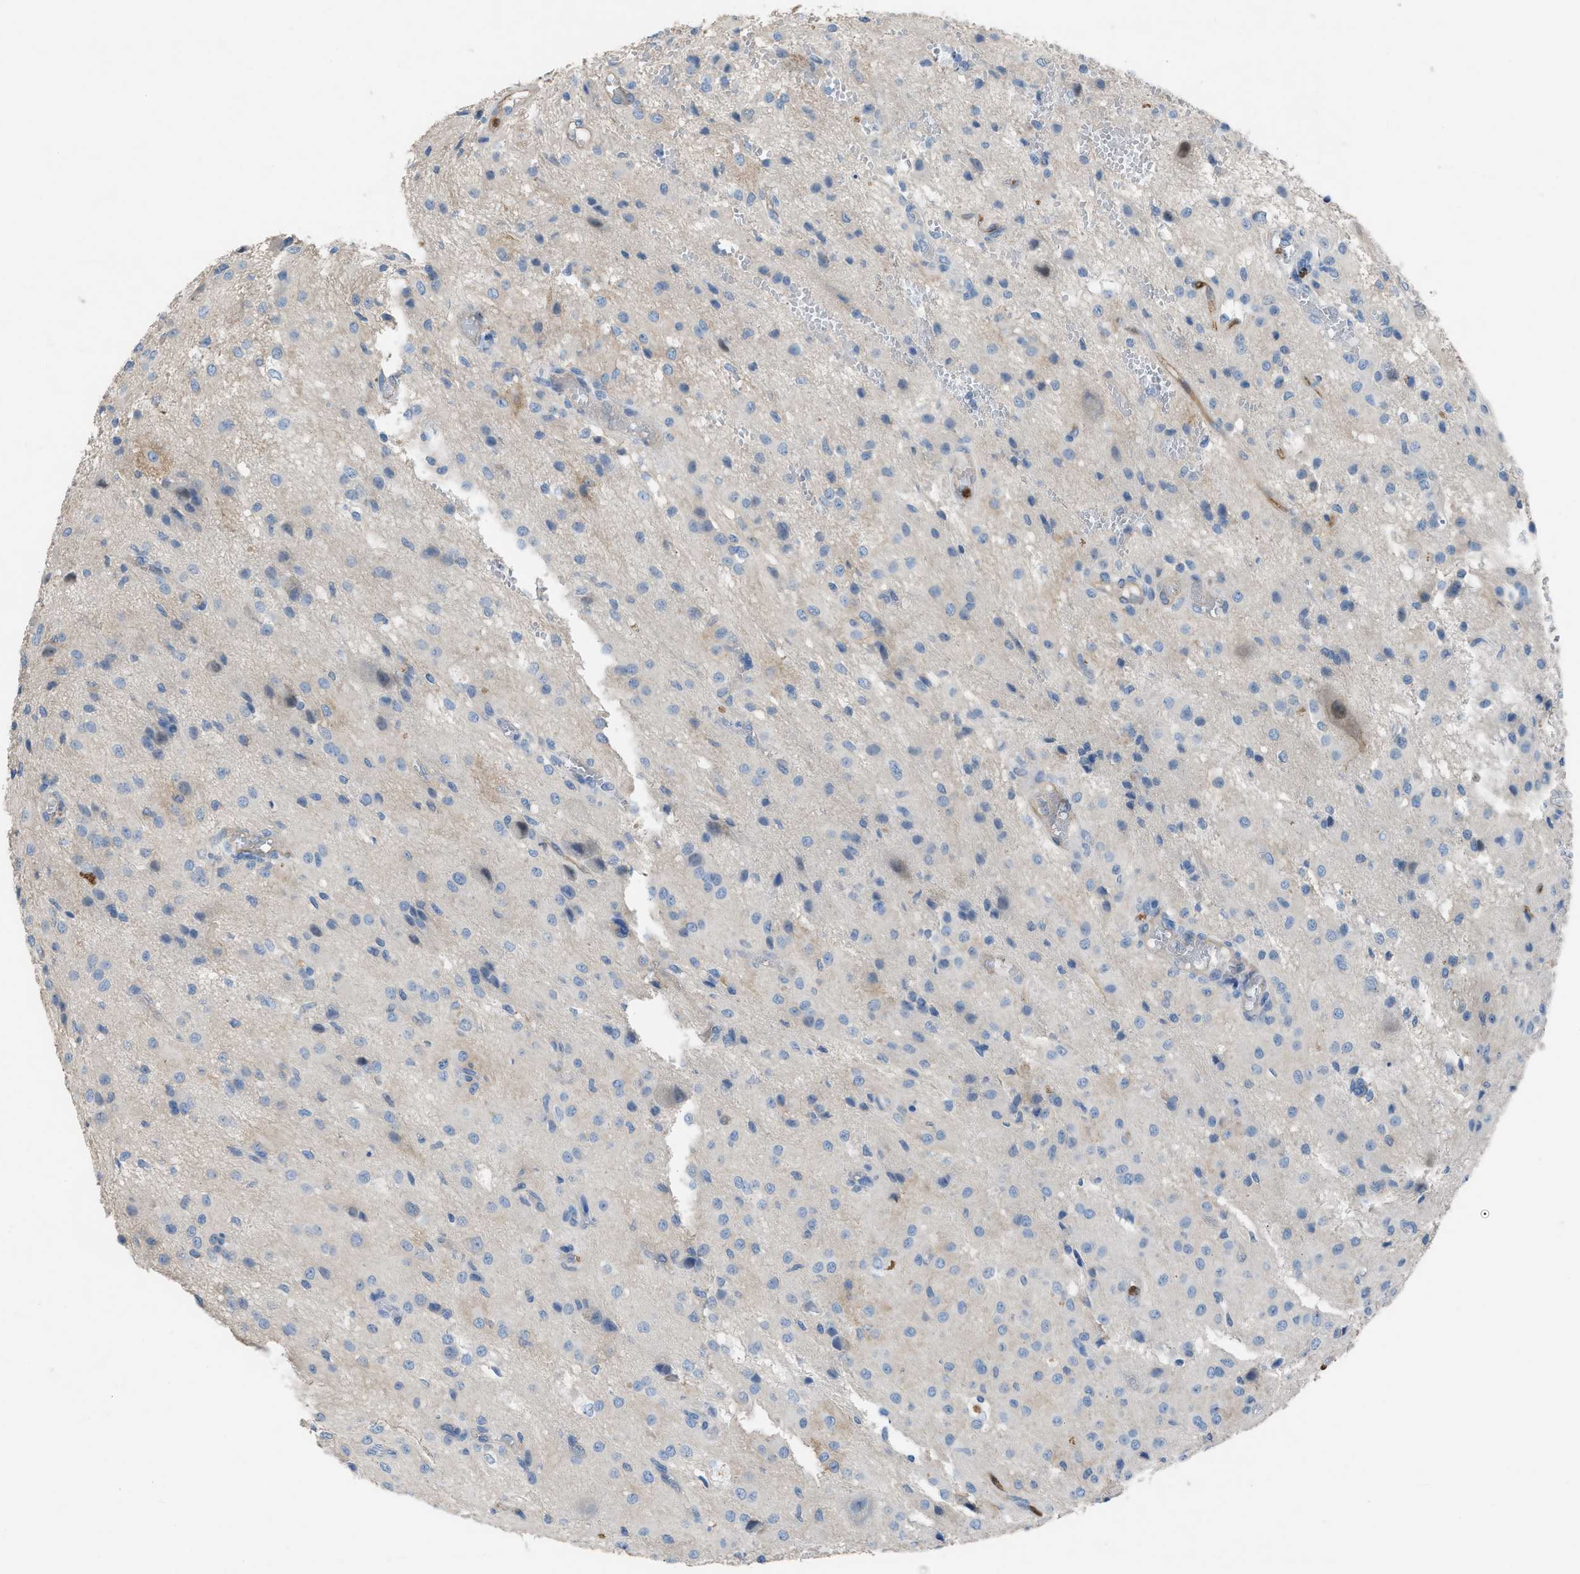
{"staining": {"intensity": "negative", "quantity": "none", "location": "none"}, "tissue": "glioma", "cell_type": "Tumor cells", "image_type": "cancer", "snomed": [{"axis": "morphology", "description": "Glioma, malignant, High grade"}, {"axis": "topography", "description": "Brain"}], "caption": "IHC of human glioma shows no positivity in tumor cells.", "gene": "DYSF", "patient": {"sex": "female", "age": 59}}